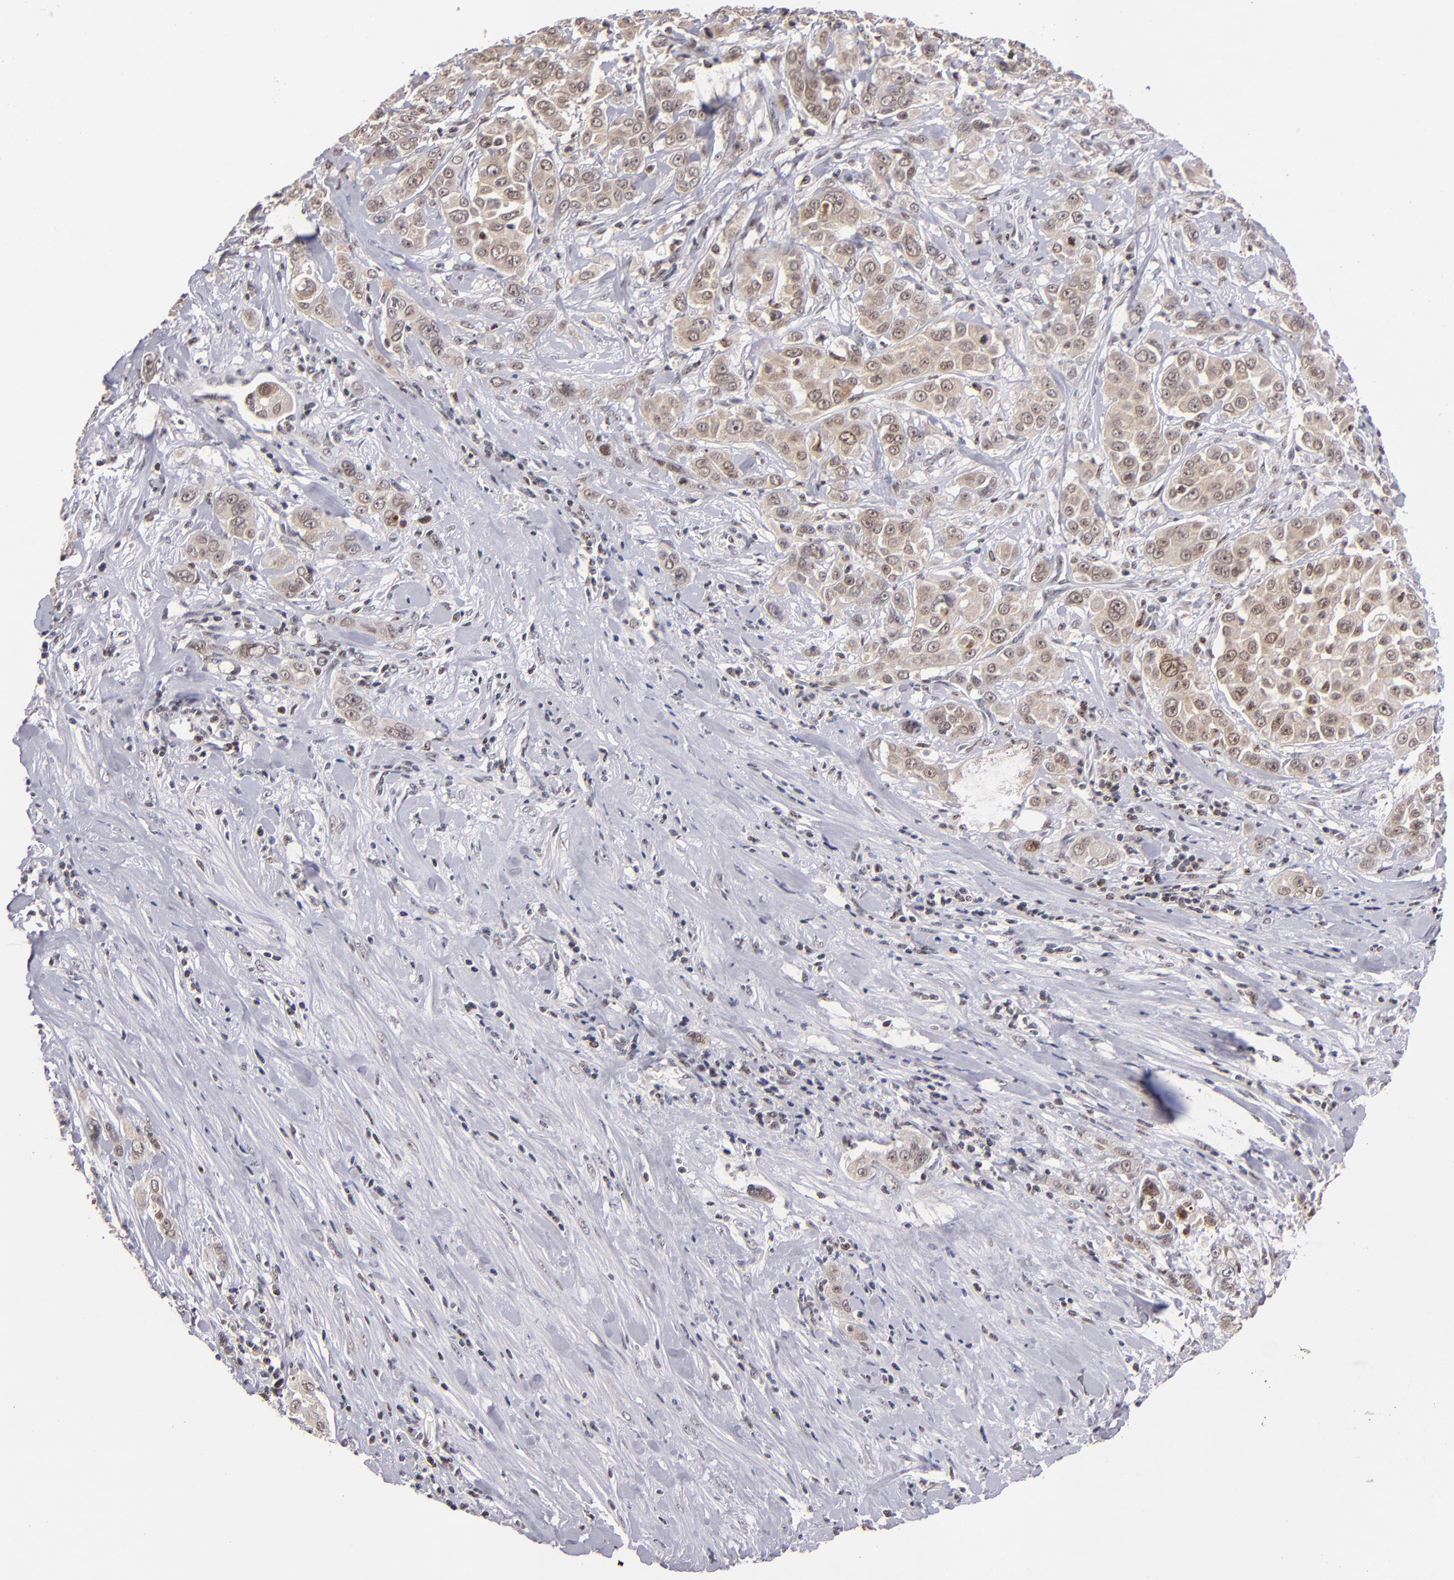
{"staining": {"intensity": "moderate", "quantity": ">75%", "location": "cytoplasmic/membranous"}, "tissue": "pancreatic cancer", "cell_type": "Tumor cells", "image_type": "cancer", "snomed": [{"axis": "morphology", "description": "Adenocarcinoma, NOS"}, {"axis": "topography", "description": "Pancreas"}], "caption": "Human pancreatic cancer (adenocarcinoma) stained with a brown dye displays moderate cytoplasmic/membranous positive expression in approximately >75% of tumor cells.", "gene": "PCNX4", "patient": {"sex": "female", "age": 52}}